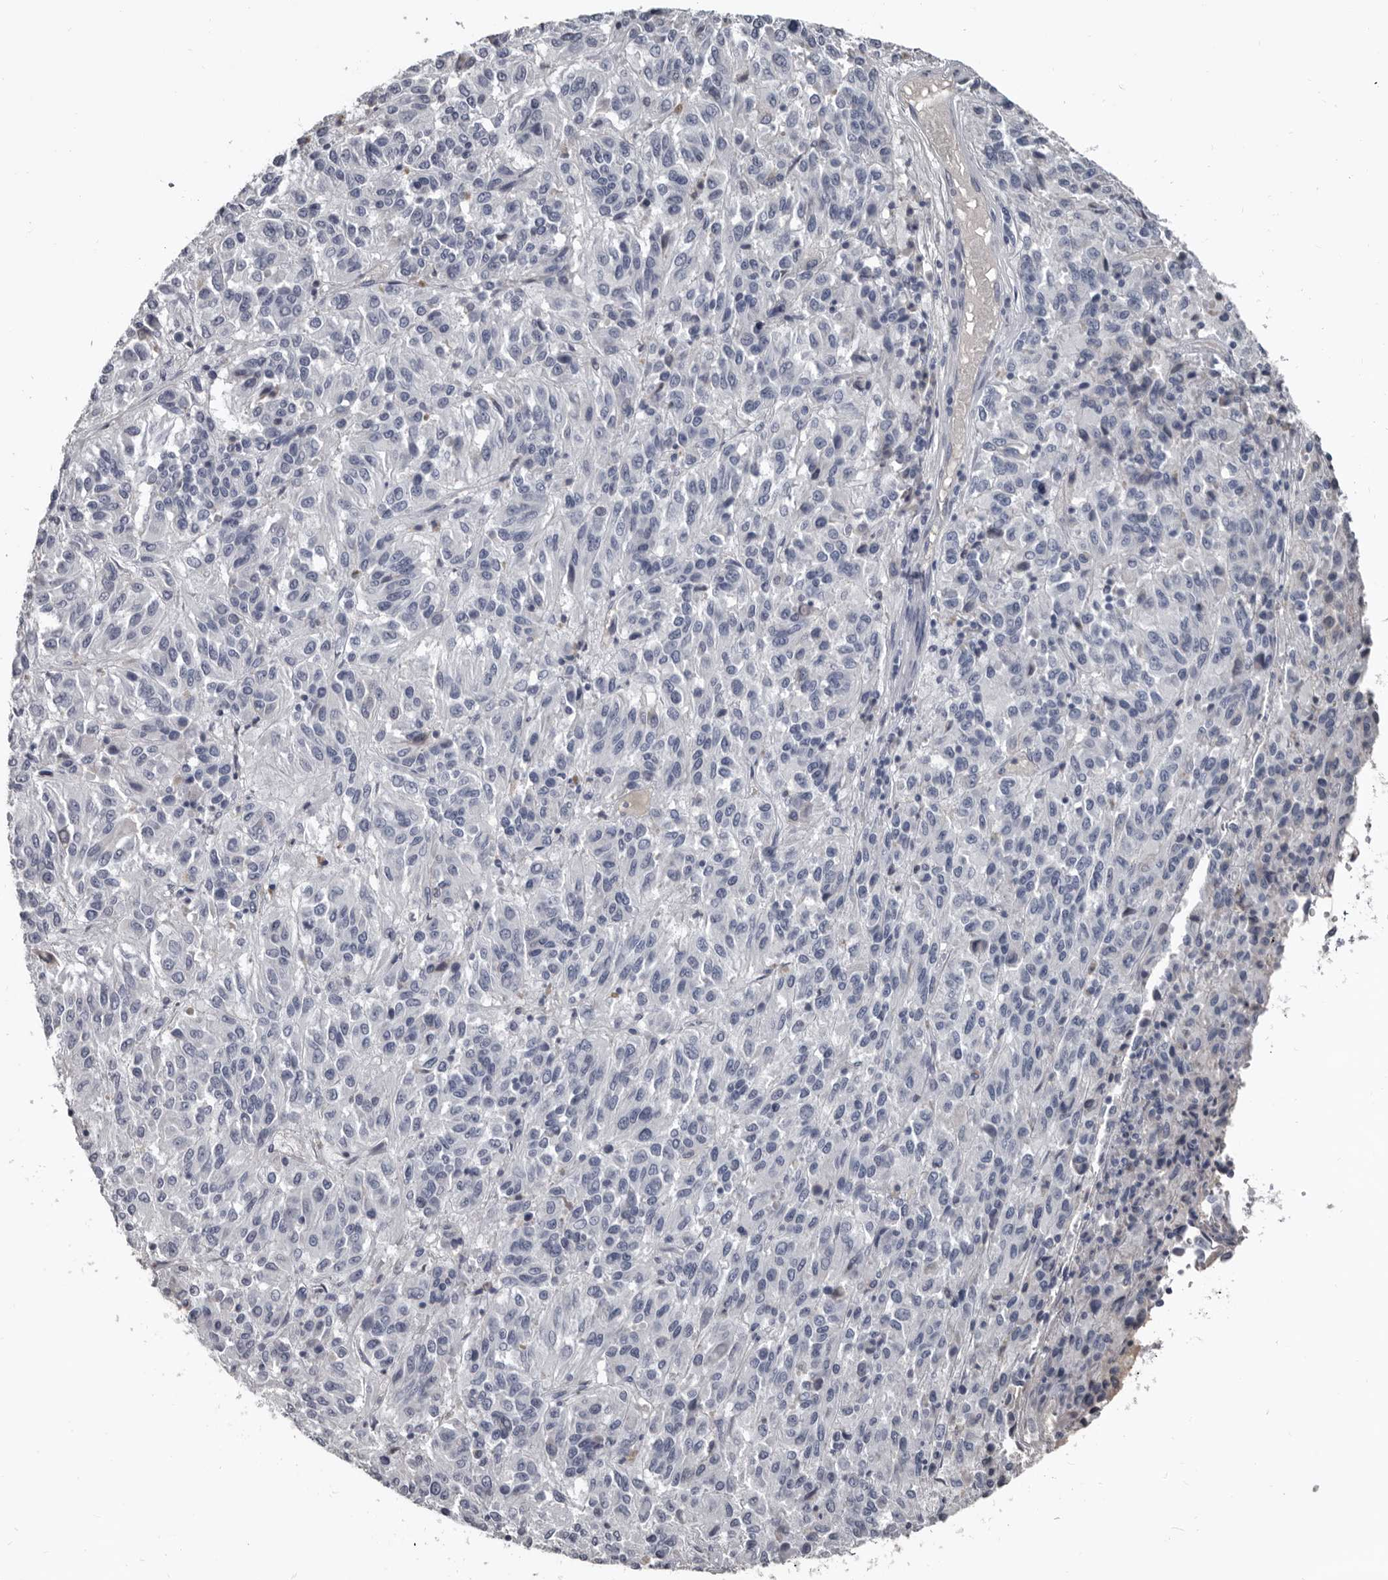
{"staining": {"intensity": "negative", "quantity": "none", "location": "none"}, "tissue": "melanoma", "cell_type": "Tumor cells", "image_type": "cancer", "snomed": [{"axis": "morphology", "description": "Malignant melanoma, Metastatic site"}, {"axis": "topography", "description": "Lung"}], "caption": "This is a photomicrograph of immunohistochemistry (IHC) staining of melanoma, which shows no expression in tumor cells.", "gene": "GREB1", "patient": {"sex": "male", "age": 64}}